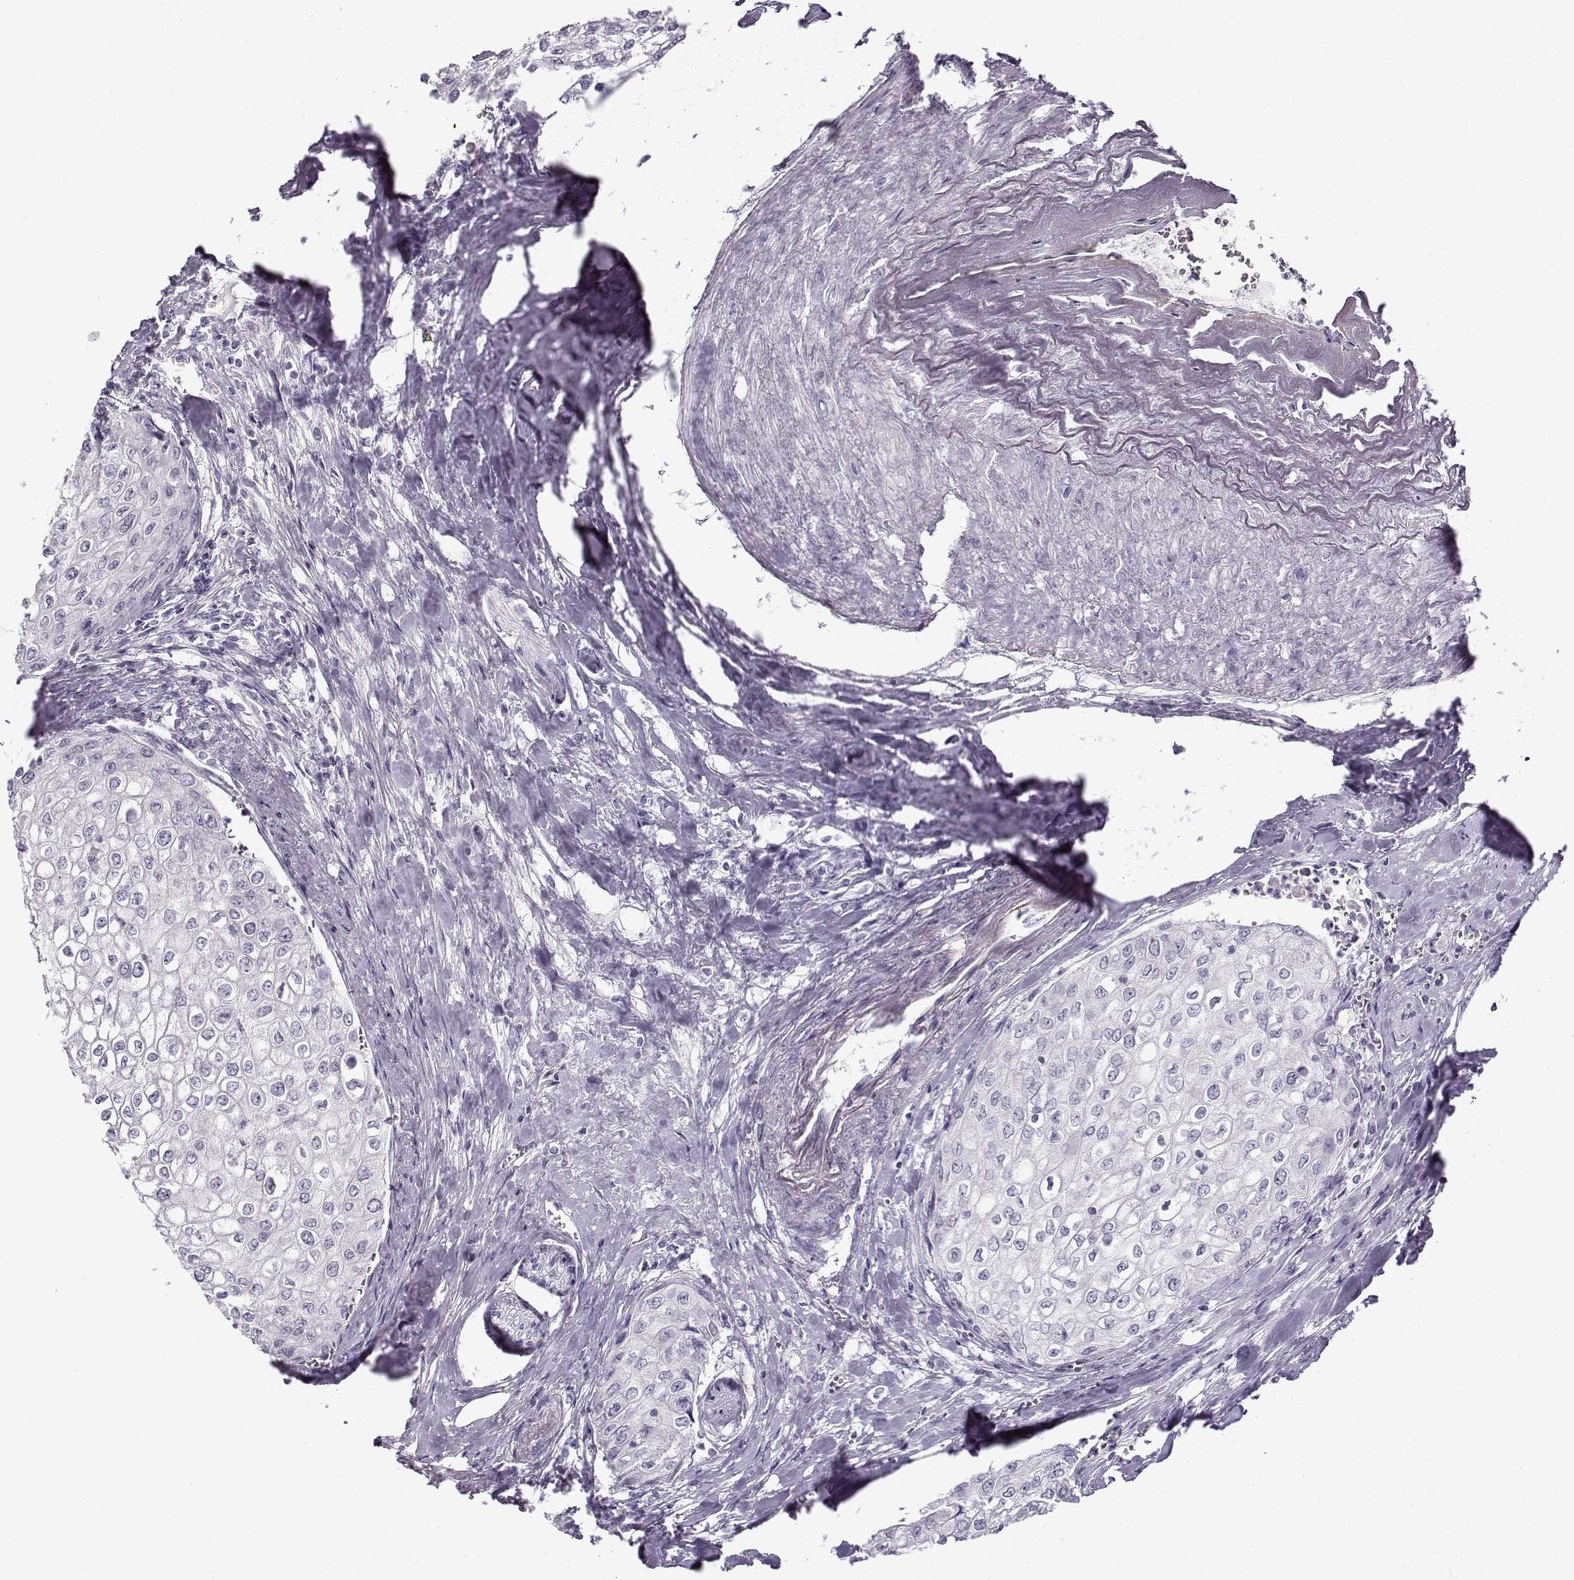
{"staining": {"intensity": "negative", "quantity": "none", "location": "none"}, "tissue": "urothelial cancer", "cell_type": "Tumor cells", "image_type": "cancer", "snomed": [{"axis": "morphology", "description": "Urothelial carcinoma, High grade"}, {"axis": "topography", "description": "Urinary bladder"}], "caption": "An image of human urothelial cancer is negative for staining in tumor cells. (IHC, brightfield microscopy, high magnification).", "gene": "GTSF1L", "patient": {"sex": "male", "age": 62}}